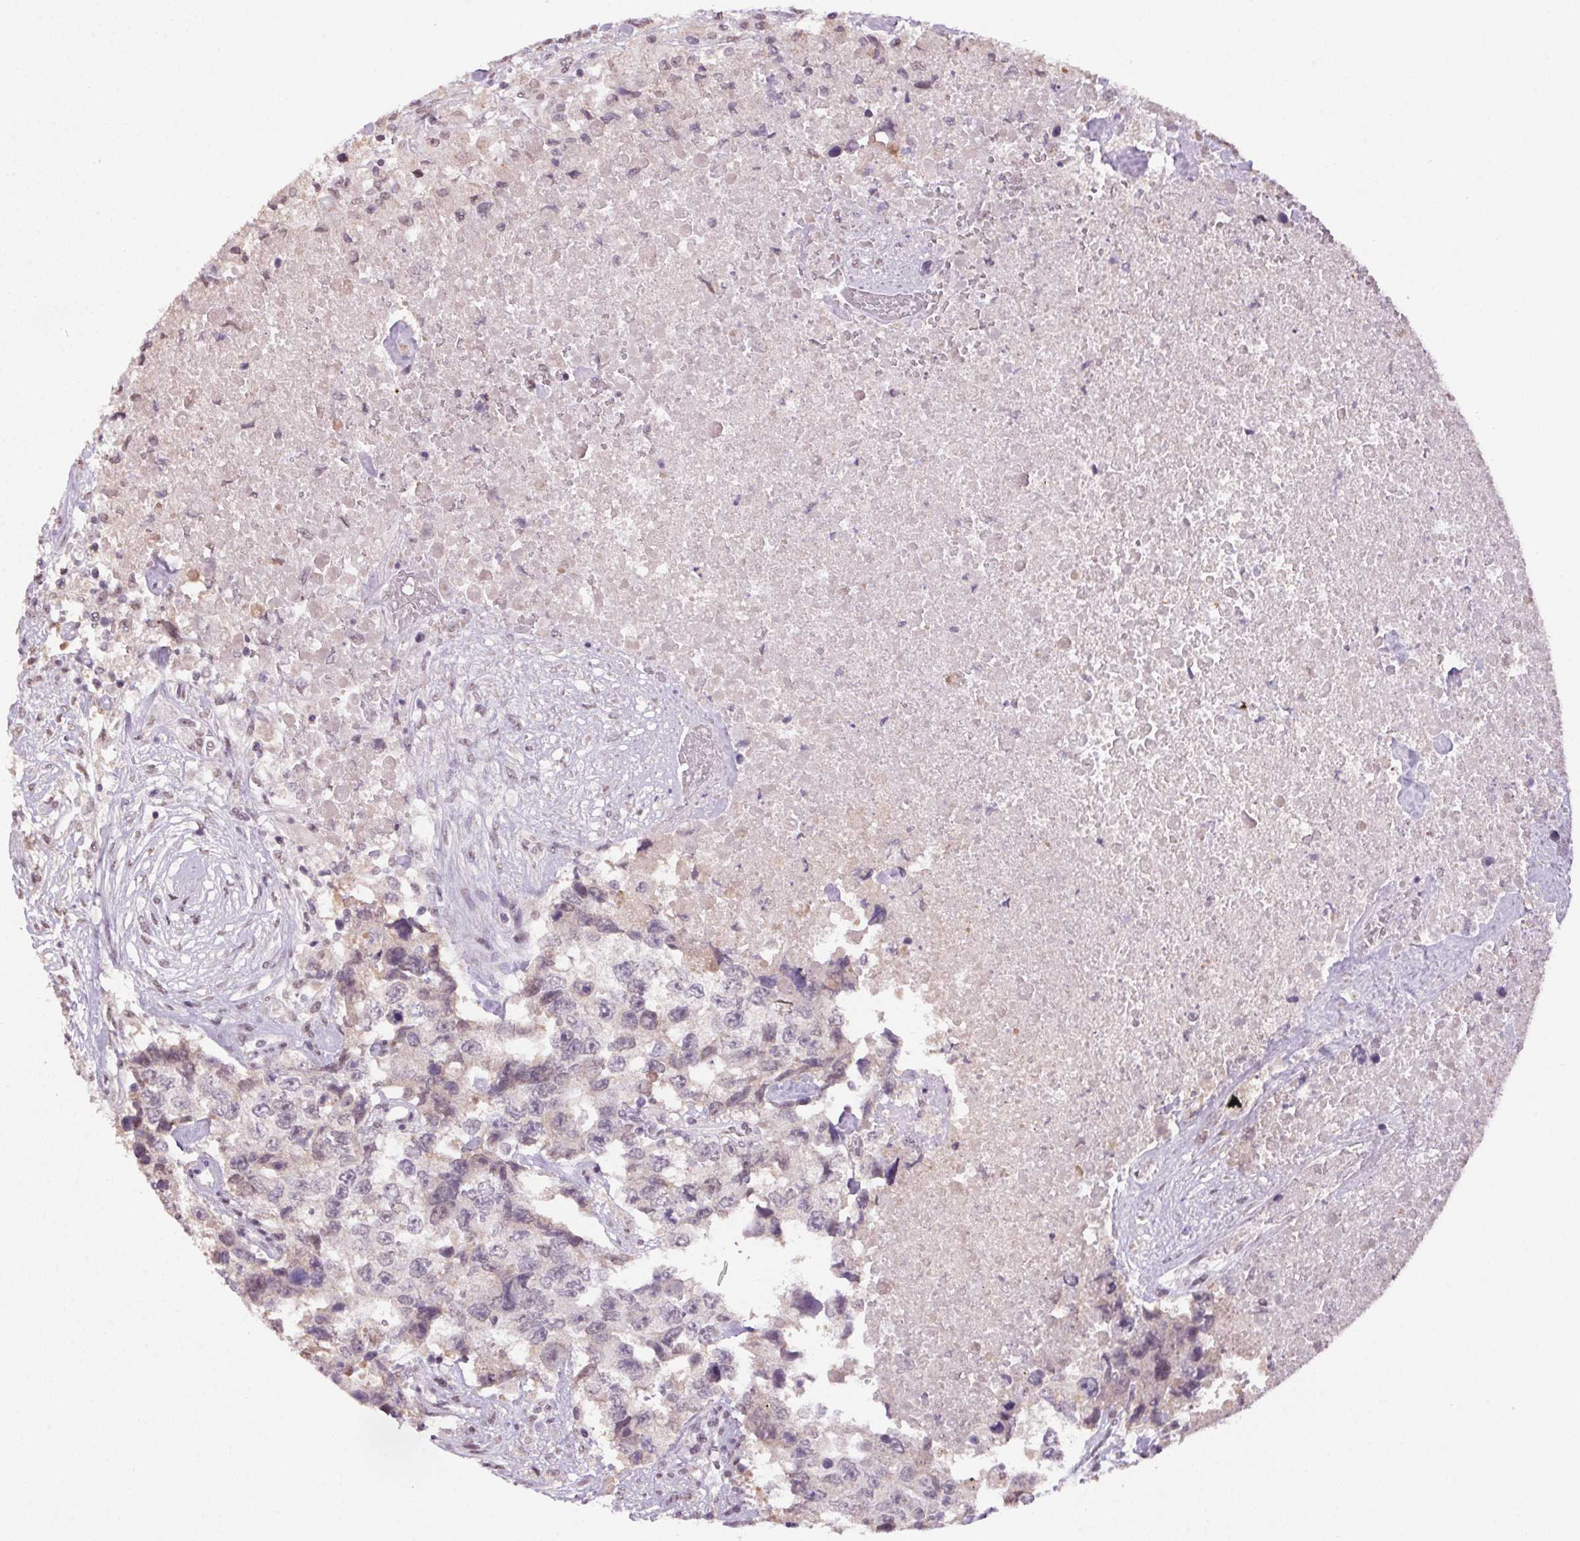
{"staining": {"intensity": "negative", "quantity": "none", "location": "none"}, "tissue": "testis cancer", "cell_type": "Tumor cells", "image_type": "cancer", "snomed": [{"axis": "morphology", "description": "Carcinoma, Embryonal, NOS"}, {"axis": "topography", "description": "Testis"}], "caption": "Protein analysis of embryonal carcinoma (testis) exhibits no significant staining in tumor cells.", "gene": "ZBTB4", "patient": {"sex": "male", "age": 24}}